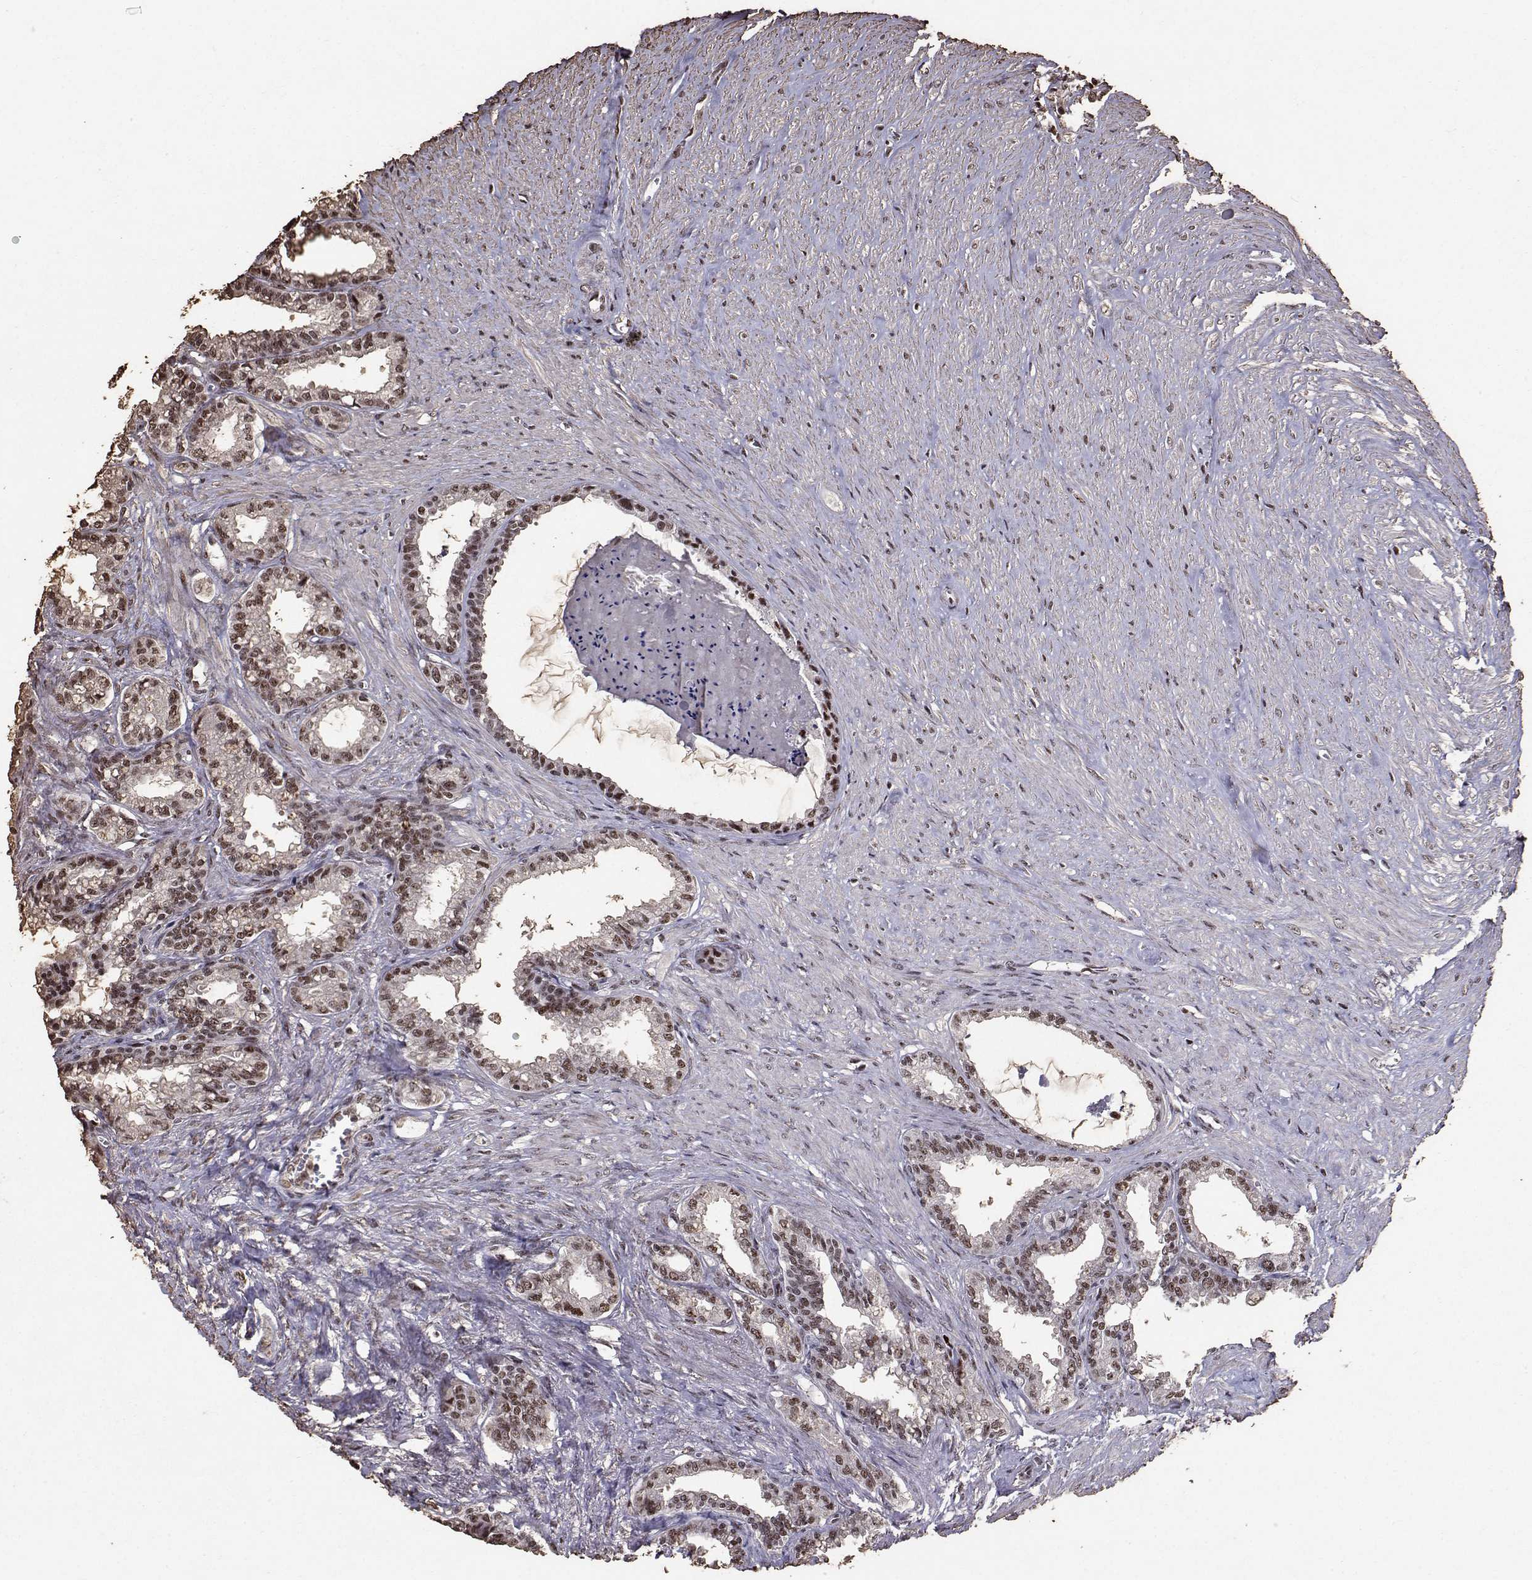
{"staining": {"intensity": "moderate", "quantity": ">75%", "location": "nuclear"}, "tissue": "seminal vesicle", "cell_type": "Glandular cells", "image_type": "normal", "snomed": [{"axis": "morphology", "description": "Normal tissue, NOS"}, {"axis": "morphology", "description": "Urothelial carcinoma, NOS"}, {"axis": "topography", "description": "Urinary bladder"}, {"axis": "topography", "description": "Seminal veicle"}], "caption": "A medium amount of moderate nuclear staining is appreciated in approximately >75% of glandular cells in normal seminal vesicle. The staining was performed using DAB to visualize the protein expression in brown, while the nuclei were stained in blue with hematoxylin (Magnification: 20x).", "gene": "TOE1", "patient": {"sex": "male", "age": 76}}